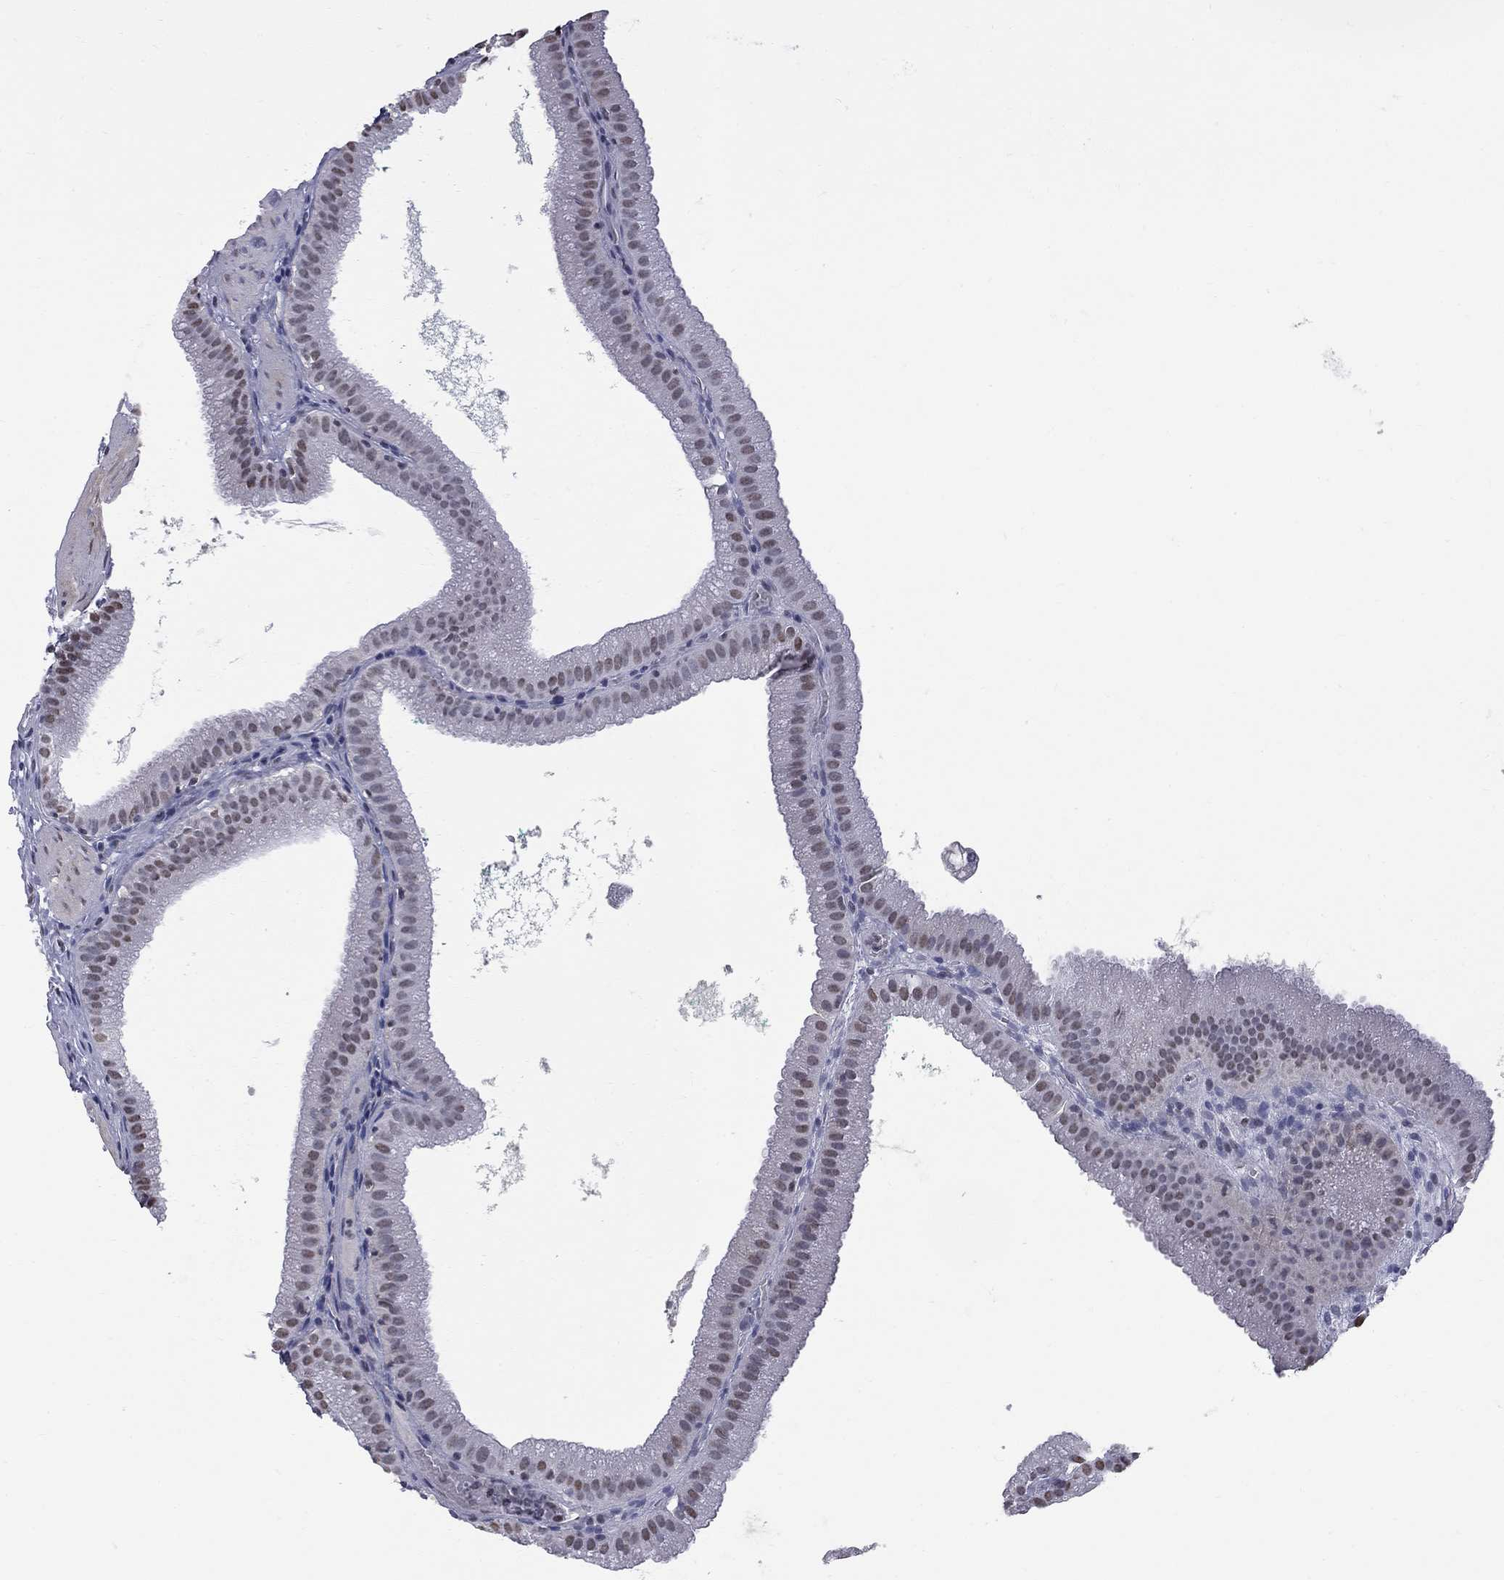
{"staining": {"intensity": "moderate", "quantity": "<25%", "location": "nuclear"}, "tissue": "gallbladder", "cell_type": "Glandular cells", "image_type": "normal", "snomed": [{"axis": "morphology", "description": "Normal tissue, NOS"}, {"axis": "topography", "description": "Gallbladder"}], "caption": "Immunohistochemistry (IHC) staining of benign gallbladder, which reveals low levels of moderate nuclear positivity in approximately <25% of glandular cells indicating moderate nuclear protein positivity. The staining was performed using DAB (3,3'-diaminobenzidine) (brown) for protein detection and nuclei were counterstained in hematoxylin (blue).", "gene": "ZNF154", "patient": {"sex": "male", "age": 67}}